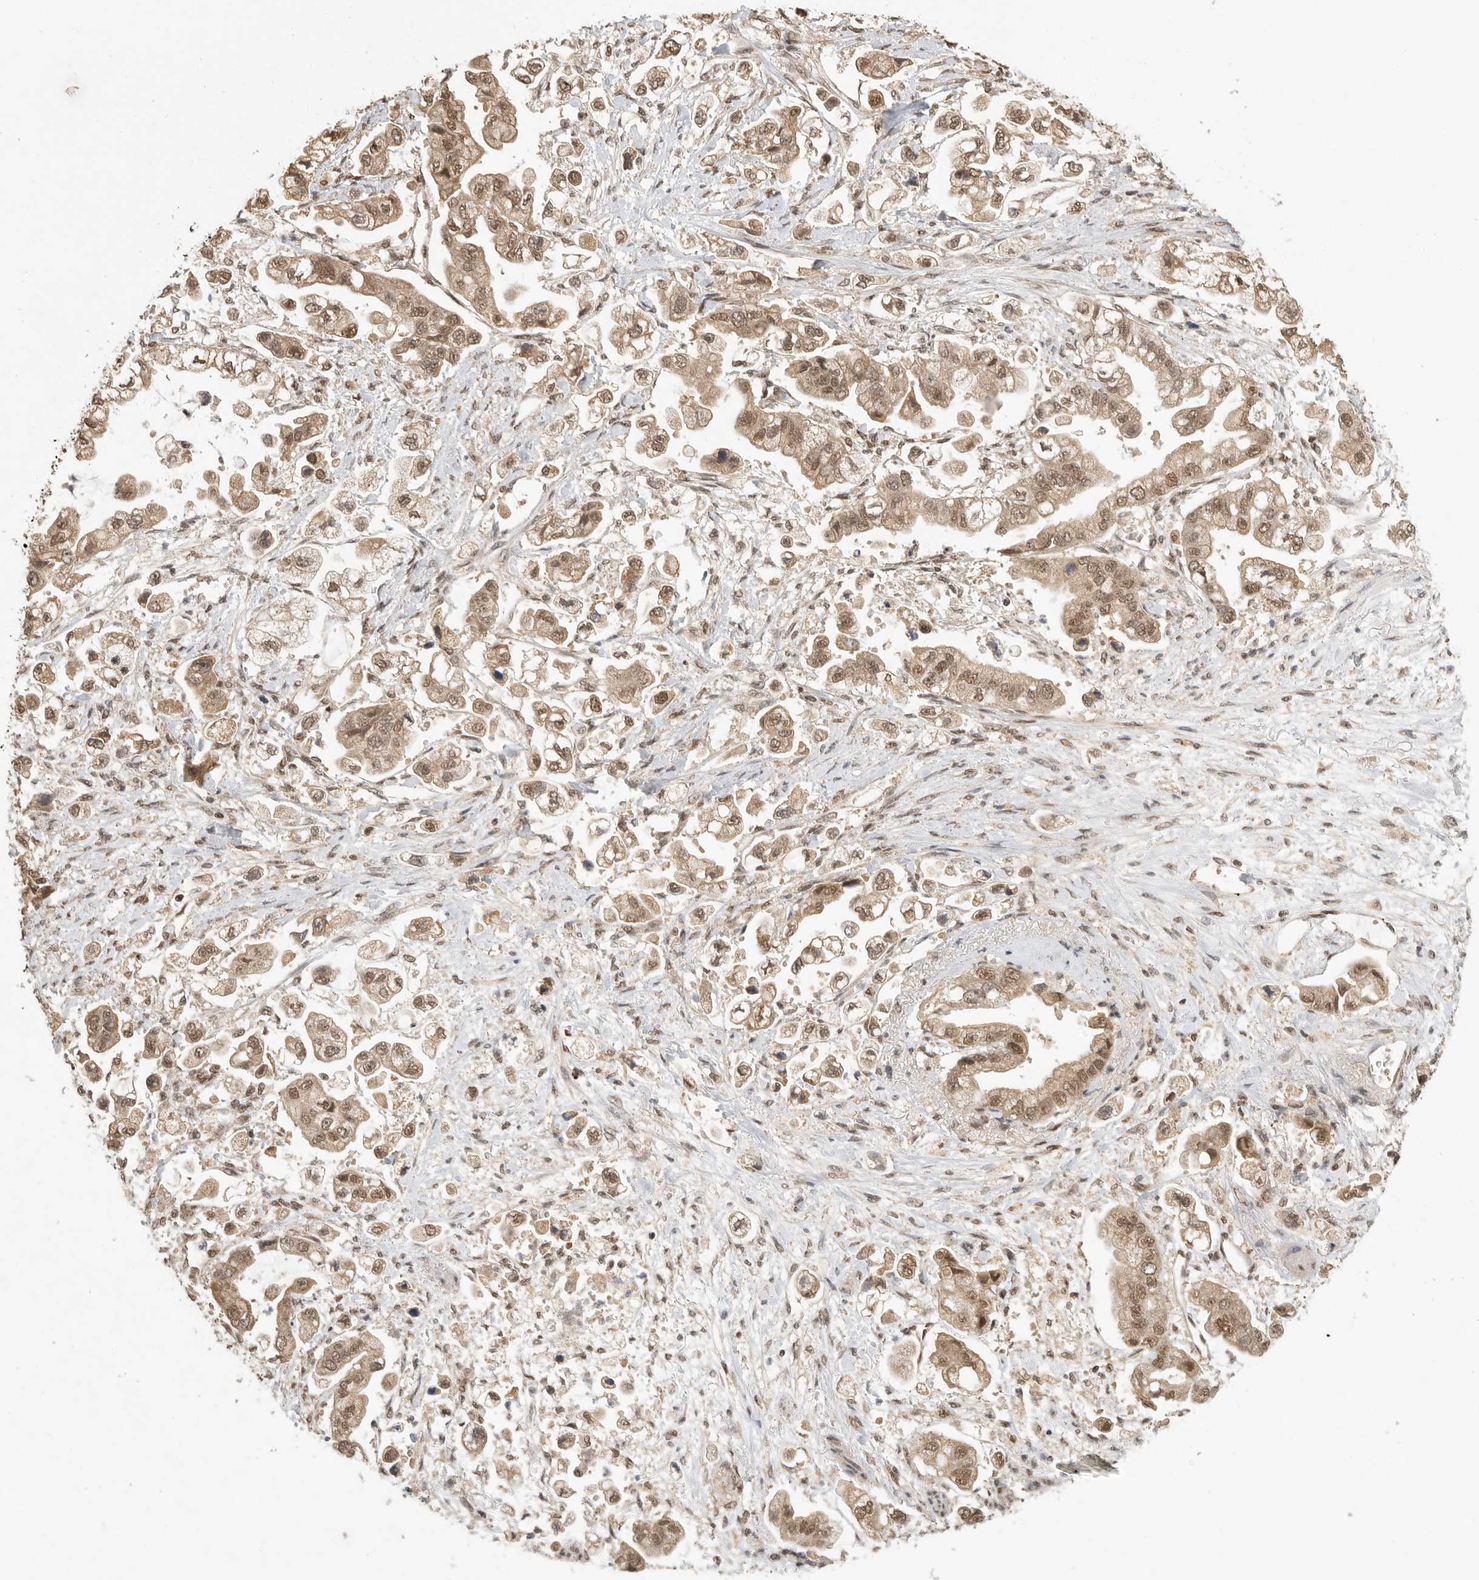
{"staining": {"intensity": "moderate", "quantity": ">75%", "location": "cytoplasmic/membranous,nuclear"}, "tissue": "stomach cancer", "cell_type": "Tumor cells", "image_type": "cancer", "snomed": [{"axis": "morphology", "description": "Adenocarcinoma, NOS"}, {"axis": "topography", "description": "Stomach"}], "caption": "This image displays immunohistochemistry (IHC) staining of human stomach cancer, with medium moderate cytoplasmic/membranous and nuclear expression in about >75% of tumor cells.", "gene": "DFFA", "patient": {"sex": "male", "age": 62}}